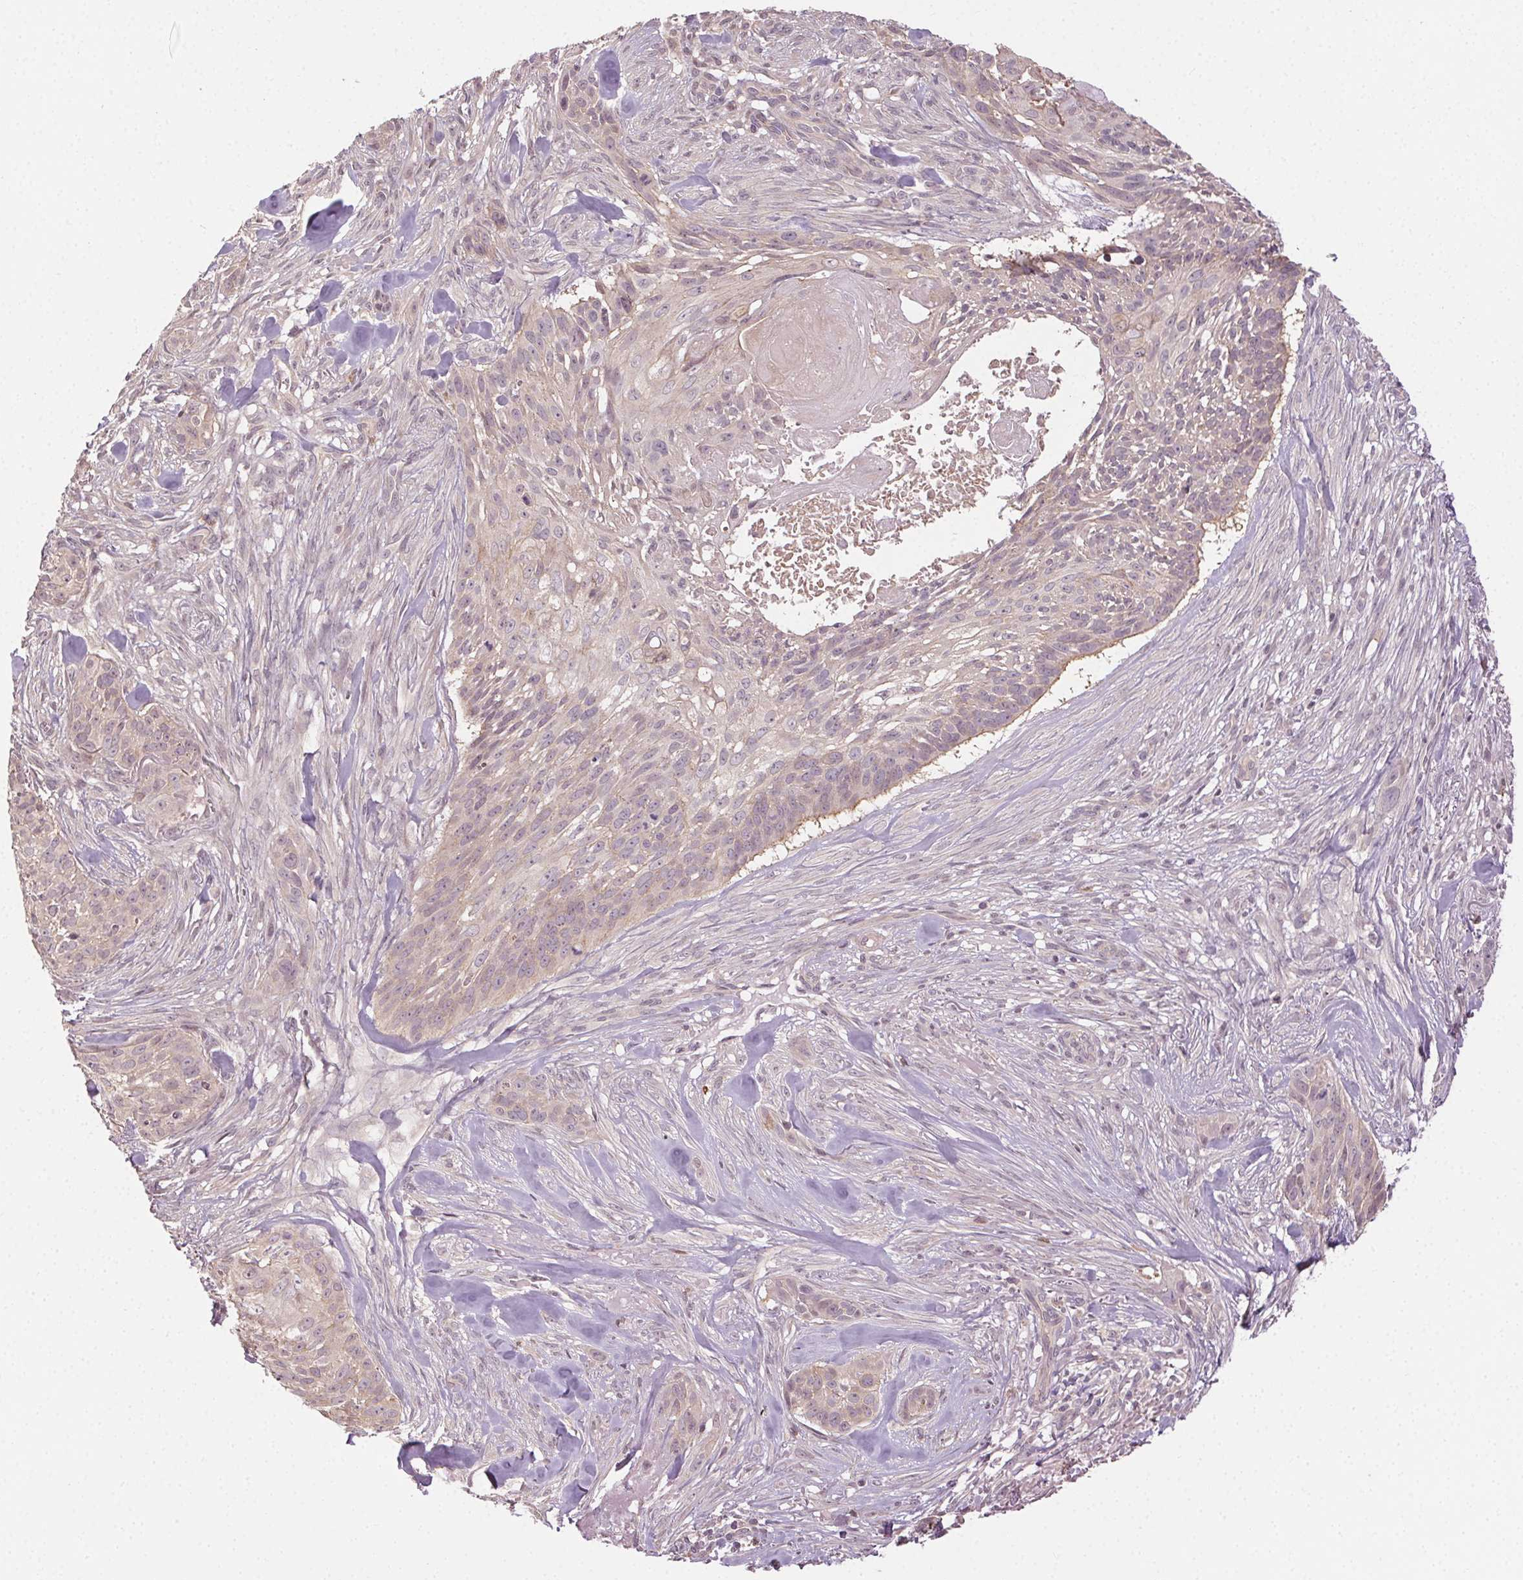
{"staining": {"intensity": "weak", "quantity": "<25%", "location": "cytoplasmic/membranous"}, "tissue": "skin cancer", "cell_type": "Tumor cells", "image_type": "cancer", "snomed": [{"axis": "morphology", "description": "Basal cell carcinoma"}, {"axis": "topography", "description": "Skin"}], "caption": "Tumor cells are negative for protein expression in human basal cell carcinoma (skin).", "gene": "ATP1B3", "patient": {"sex": "male", "age": 87}}